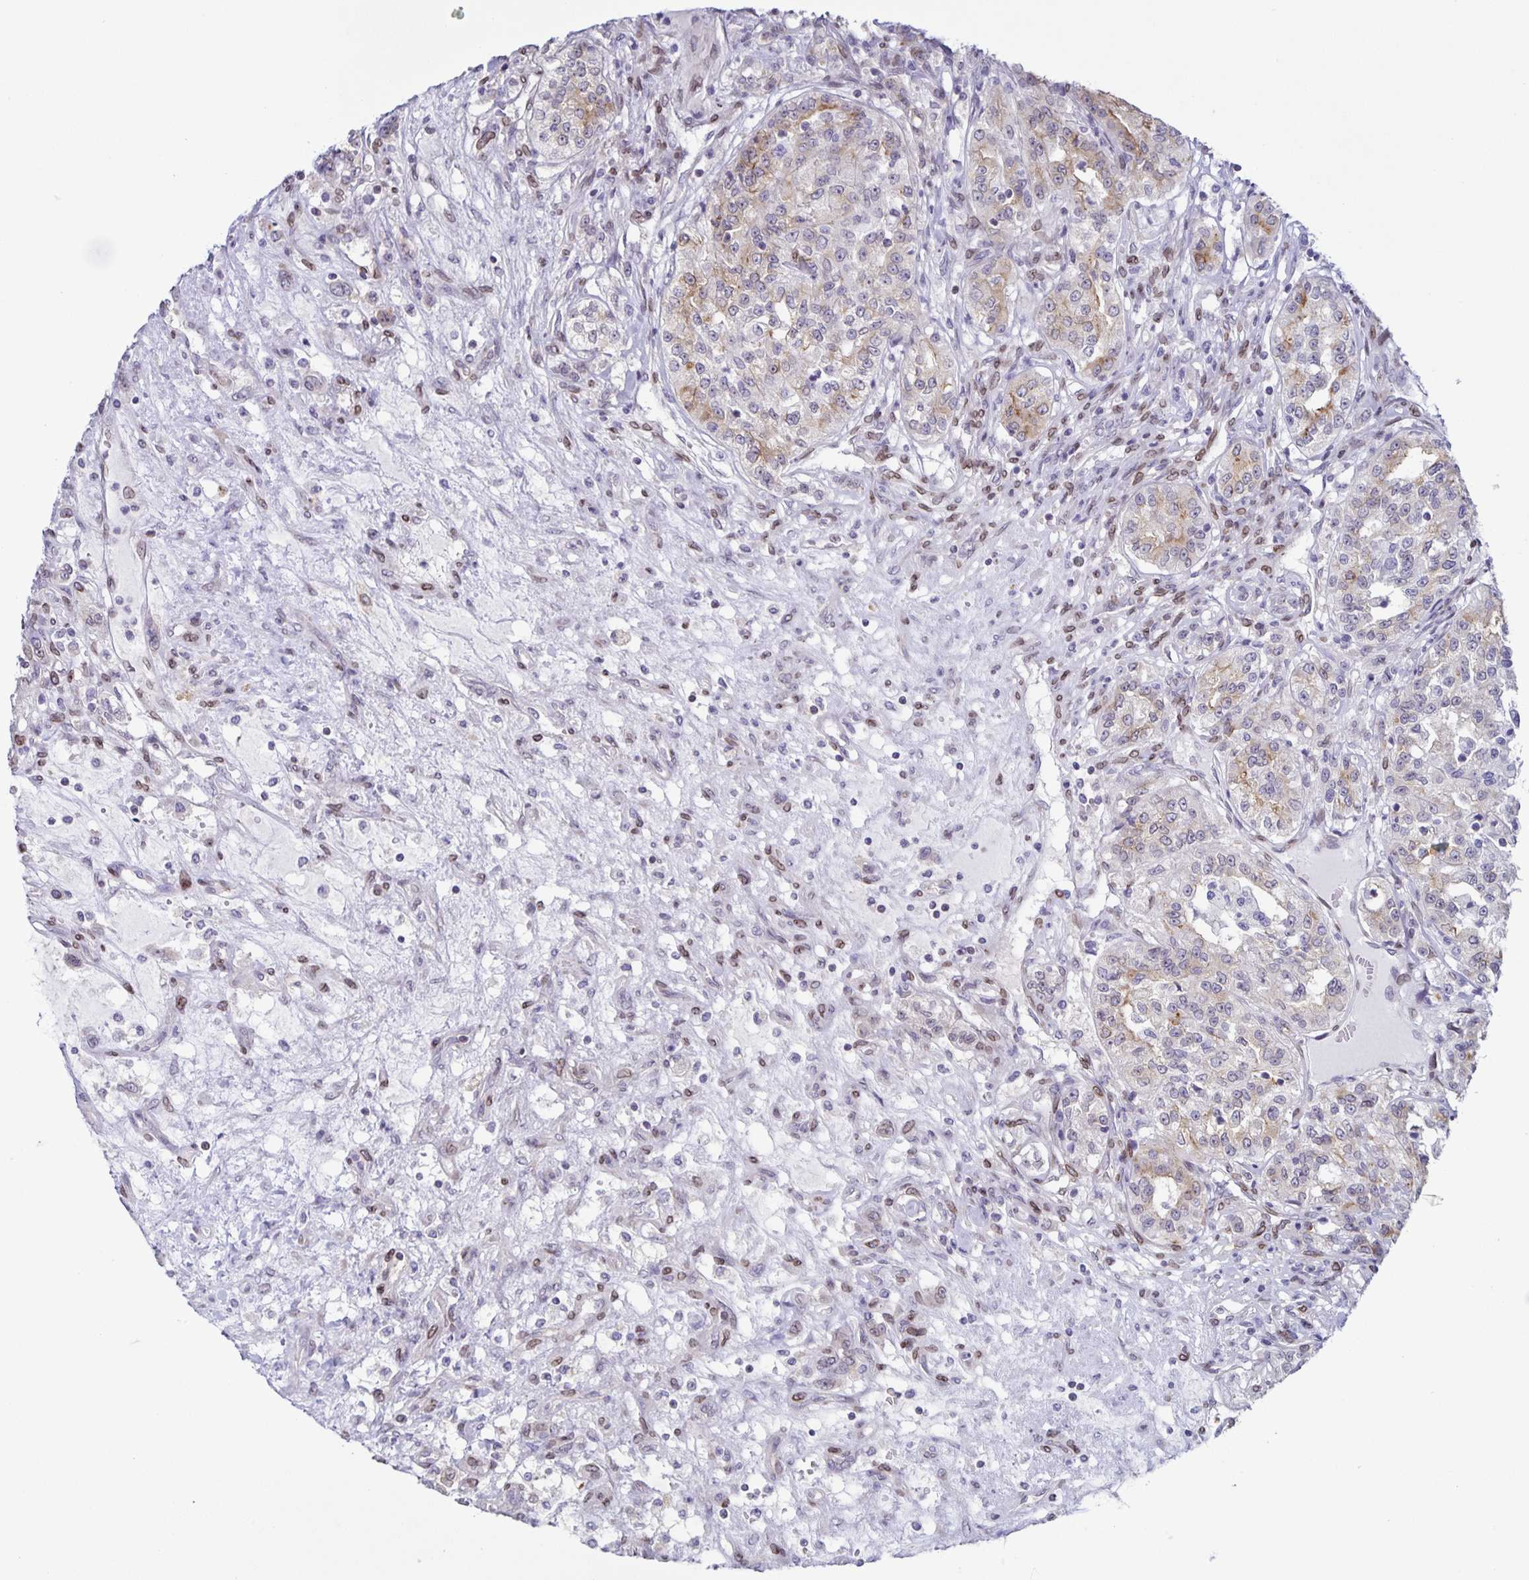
{"staining": {"intensity": "weak", "quantity": "<25%", "location": "cytoplasmic/membranous,nuclear"}, "tissue": "renal cancer", "cell_type": "Tumor cells", "image_type": "cancer", "snomed": [{"axis": "morphology", "description": "Adenocarcinoma, NOS"}, {"axis": "topography", "description": "Kidney"}], "caption": "The histopathology image reveals no staining of tumor cells in renal cancer (adenocarcinoma). (DAB (3,3'-diaminobenzidine) immunohistochemistry (IHC) with hematoxylin counter stain).", "gene": "SYNE2", "patient": {"sex": "female", "age": 63}}